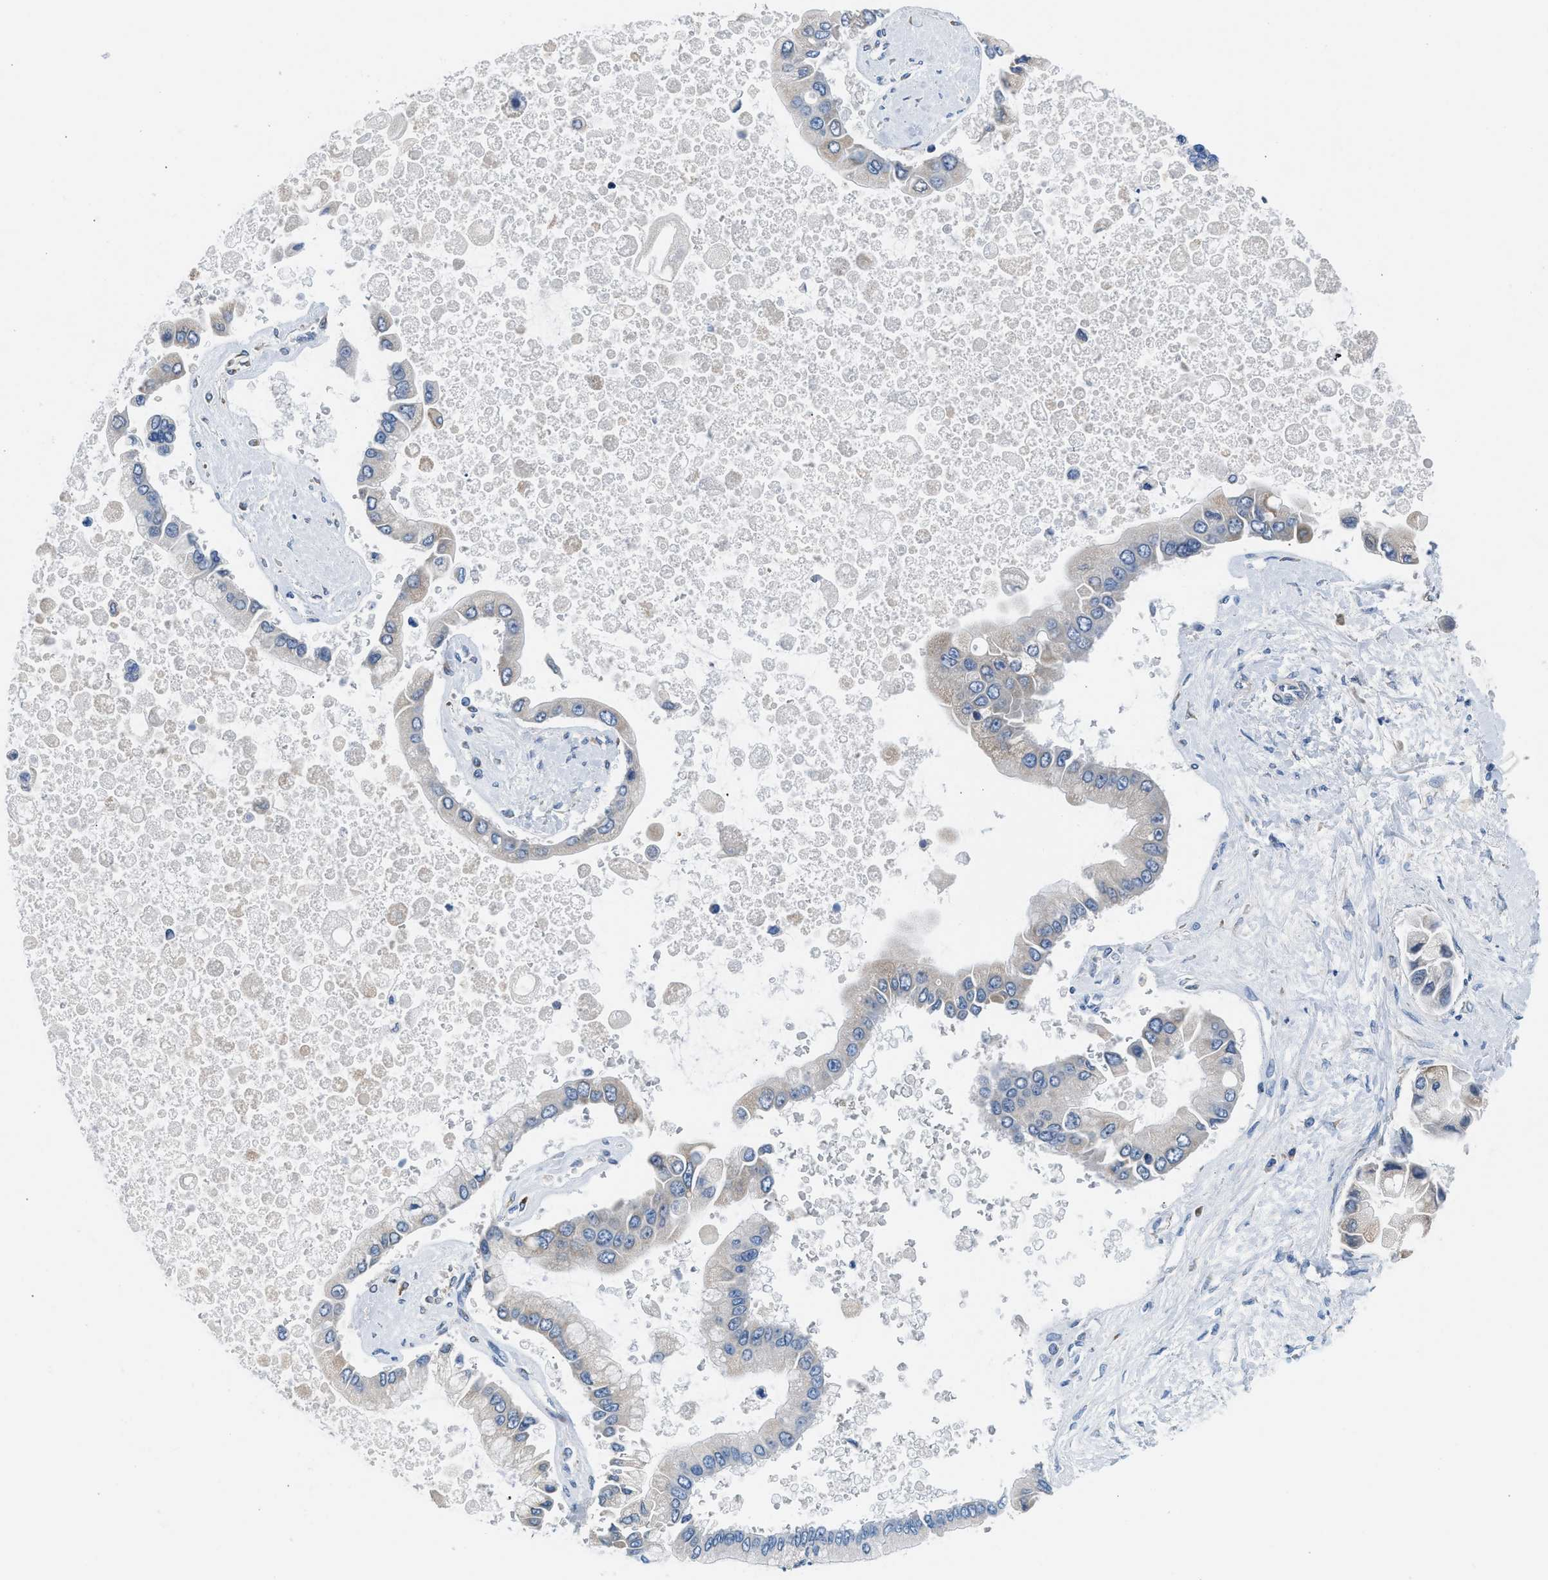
{"staining": {"intensity": "weak", "quantity": "<25%", "location": "cytoplasmic/membranous"}, "tissue": "liver cancer", "cell_type": "Tumor cells", "image_type": "cancer", "snomed": [{"axis": "morphology", "description": "Cholangiocarcinoma"}, {"axis": "topography", "description": "Liver"}], "caption": "An immunohistochemistry (IHC) histopathology image of liver cholangiocarcinoma is shown. There is no staining in tumor cells of liver cholangiocarcinoma.", "gene": "BNC2", "patient": {"sex": "male", "age": 50}}